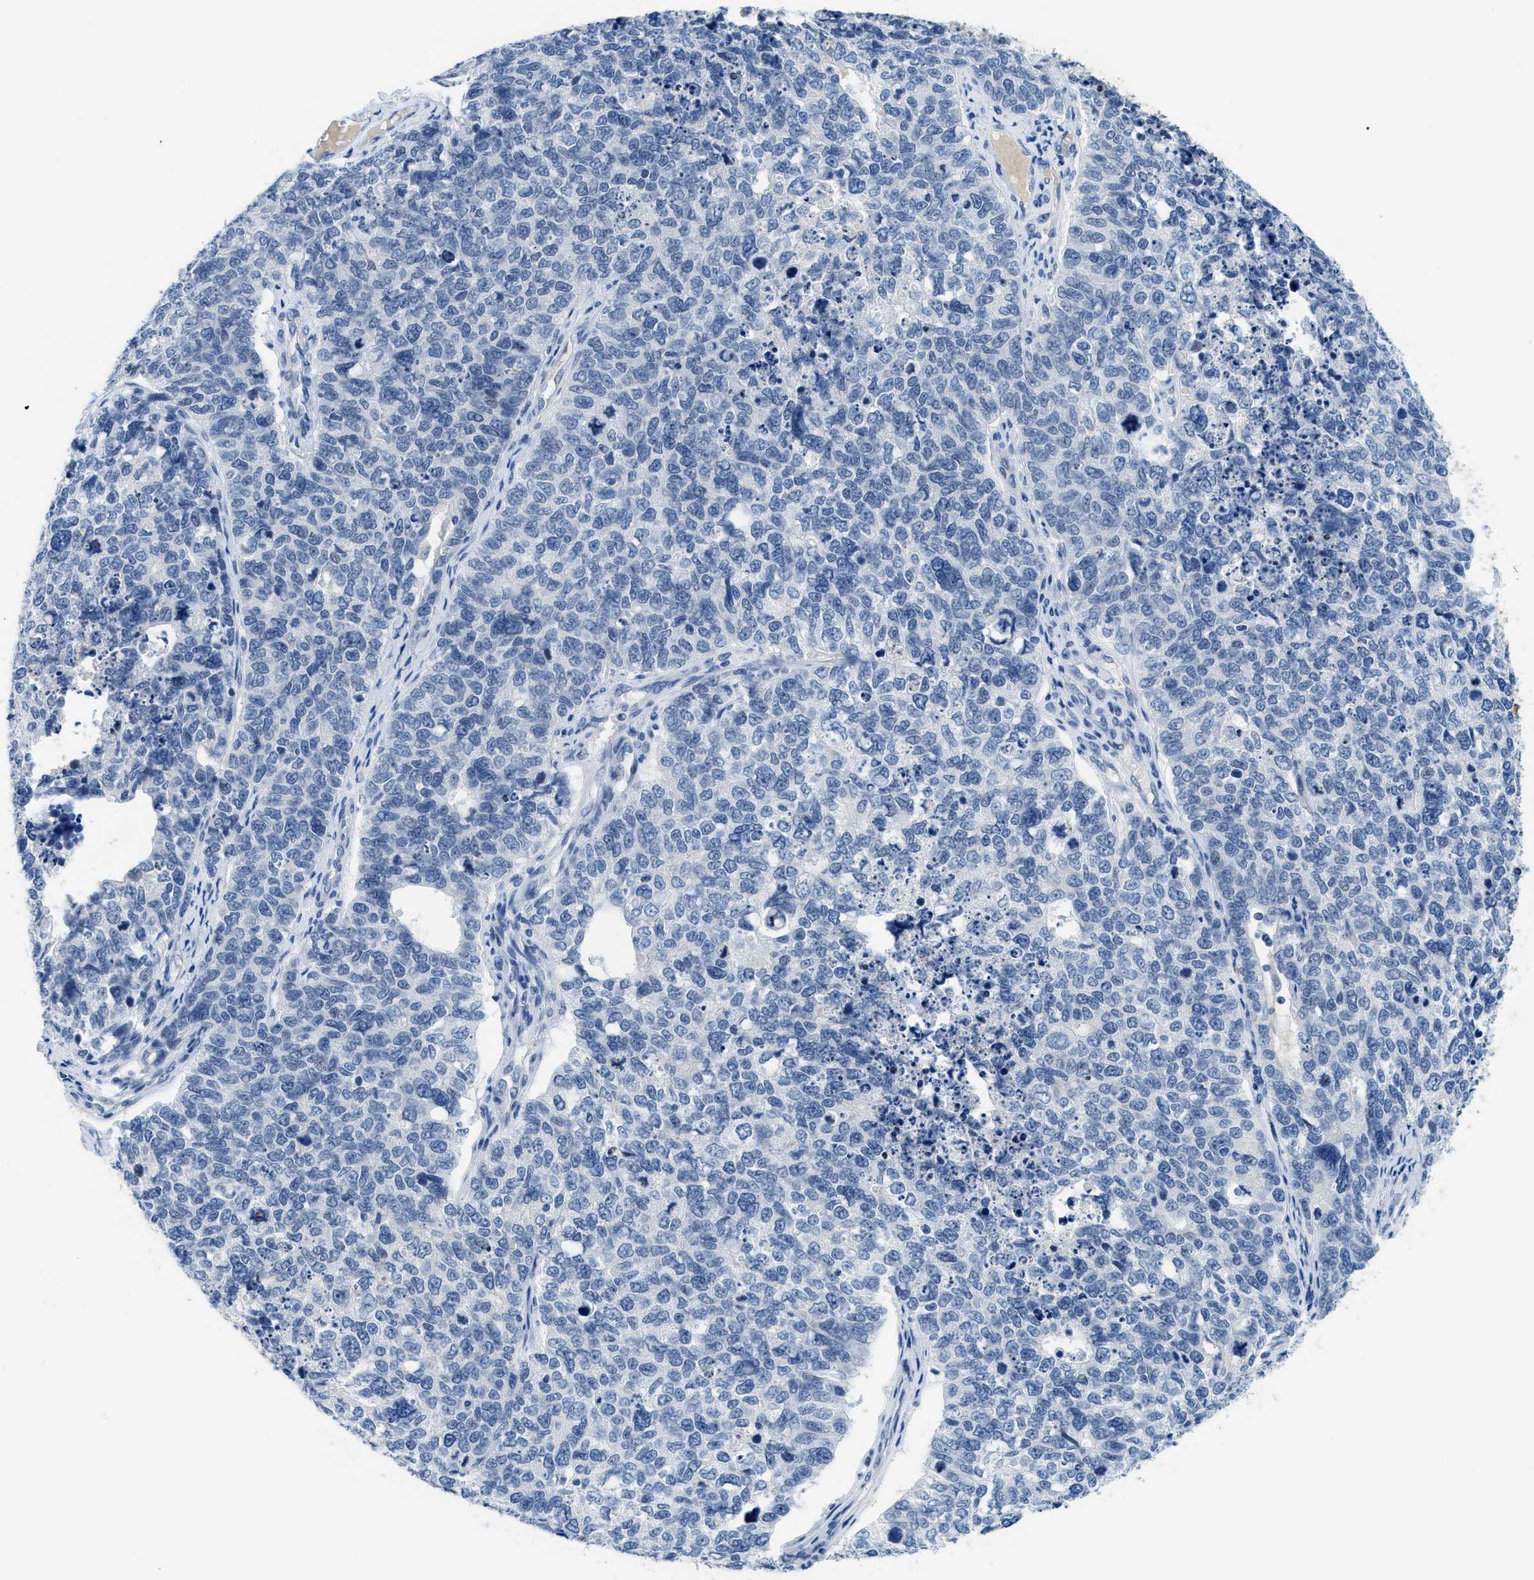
{"staining": {"intensity": "negative", "quantity": "none", "location": "none"}, "tissue": "cervical cancer", "cell_type": "Tumor cells", "image_type": "cancer", "snomed": [{"axis": "morphology", "description": "Squamous cell carcinoma, NOS"}, {"axis": "topography", "description": "Cervix"}], "caption": "High power microscopy image of an immunohistochemistry histopathology image of cervical squamous cell carcinoma, revealing no significant expression in tumor cells.", "gene": "MBL2", "patient": {"sex": "female", "age": 63}}